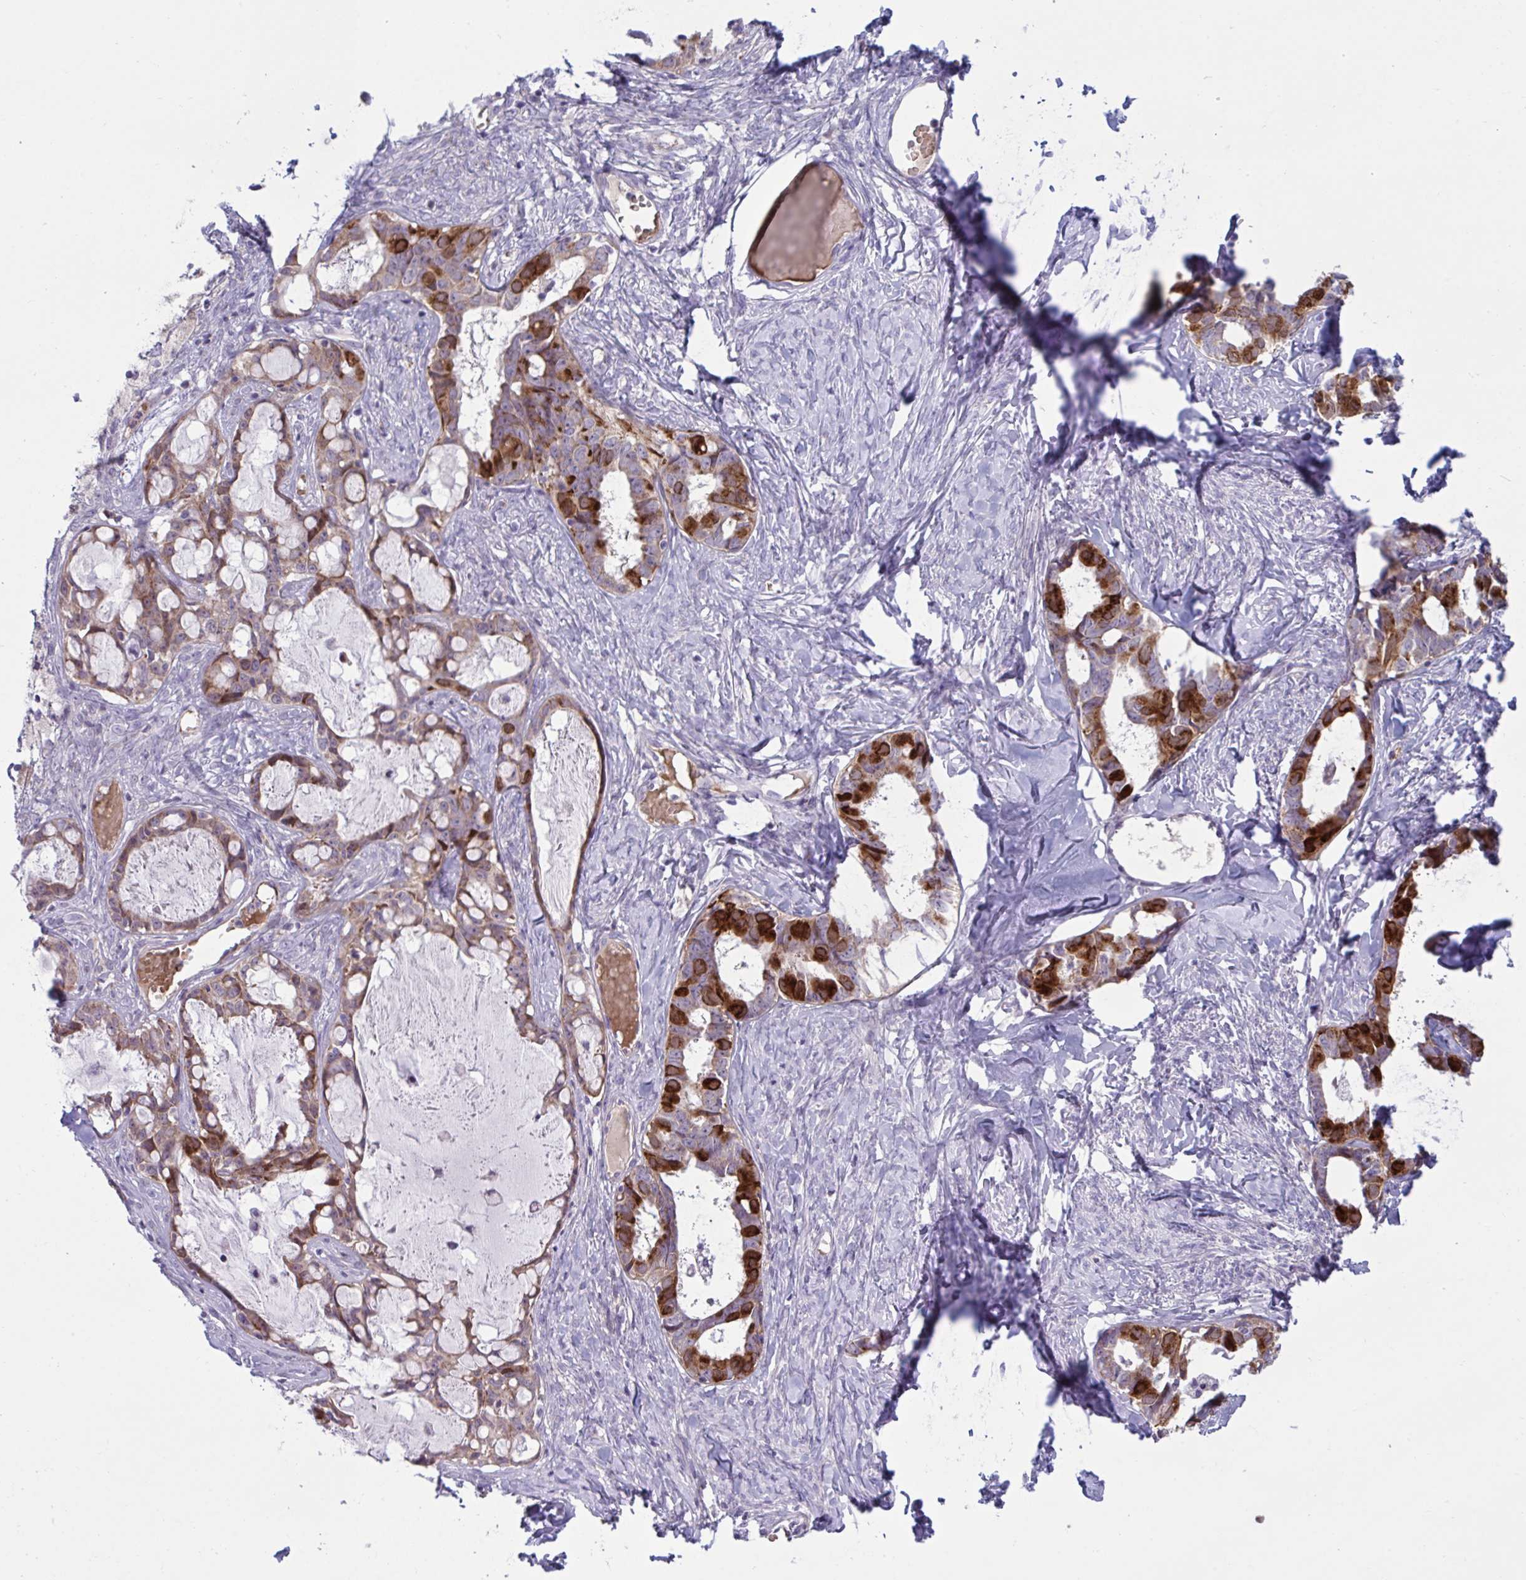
{"staining": {"intensity": "strong", "quantity": "25%-75%", "location": "cytoplasmic/membranous"}, "tissue": "ovarian cancer", "cell_type": "Tumor cells", "image_type": "cancer", "snomed": [{"axis": "morphology", "description": "Cystadenocarcinoma, serous, NOS"}, {"axis": "topography", "description": "Ovary"}], "caption": "Protein analysis of ovarian cancer (serous cystadenocarcinoma) tissue displays strong cytoplasmic/membranous staining in about 25%-75% of tumor cells.", "gene": "VWC2", "patient": {"sex": "female", "age": 69}}